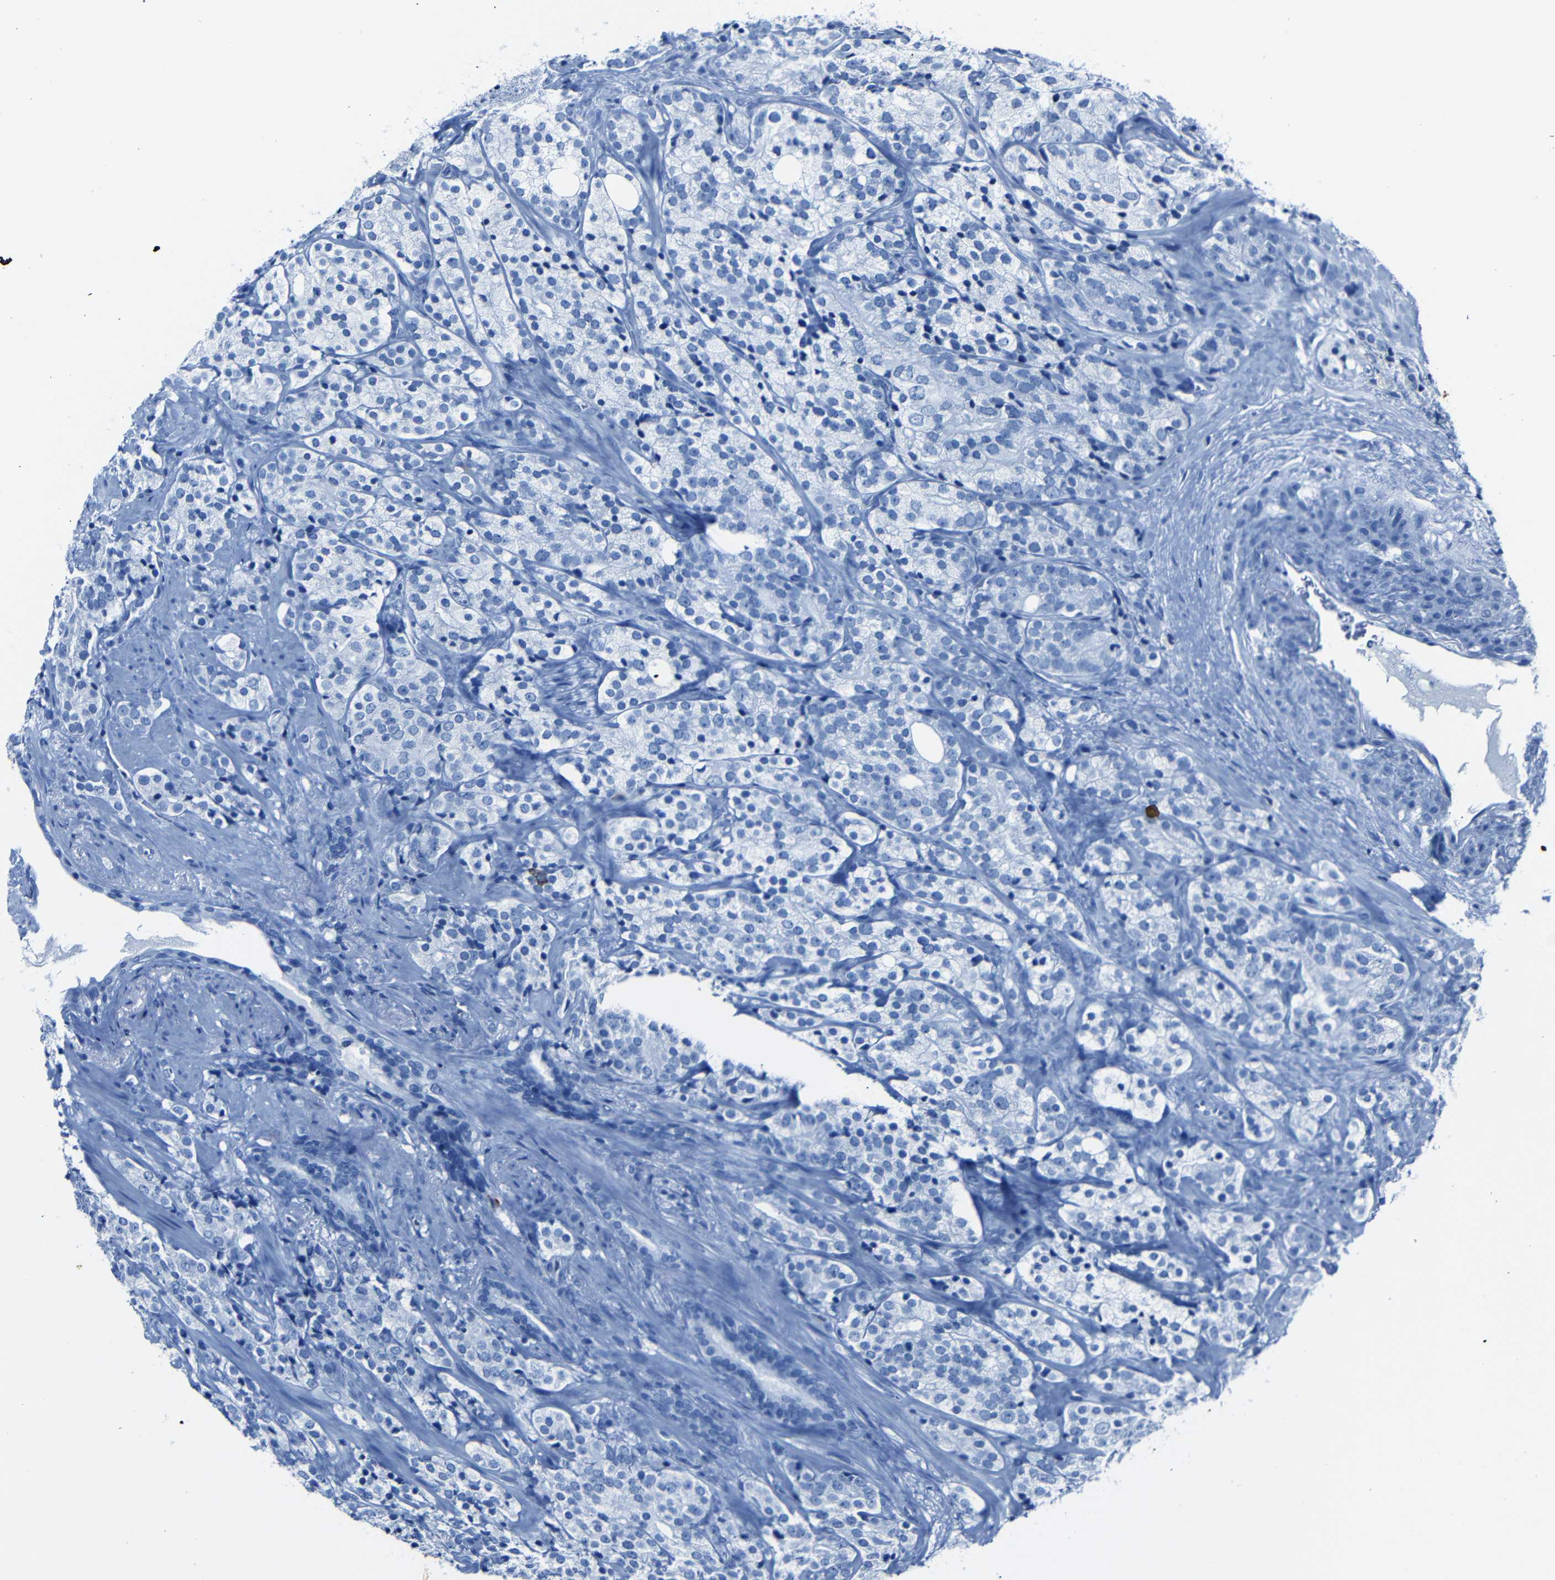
{"staining": {"intensity": "negative", "quantity": "none", "location": "none"}, "tissue": "prostate cancer", "cell_type": "Tumor cells", "image_type": "cancer", "snomed": [{"axis": "morphology", "description": "Adenocarcinoma, High grade"}, {"axis": "topography", "description": "Prostate"}], "caption": "High magnification brightfield microscopy of prostate high-grade adenocarcinoma stained with DAB (3,3'-diaminobenzidine) (brown) and counterstained with hematoxylin (blue): tumor cells show no significant staining.", "gene": "CLDN11", "patient": {"sex": "male", "age": 71}}